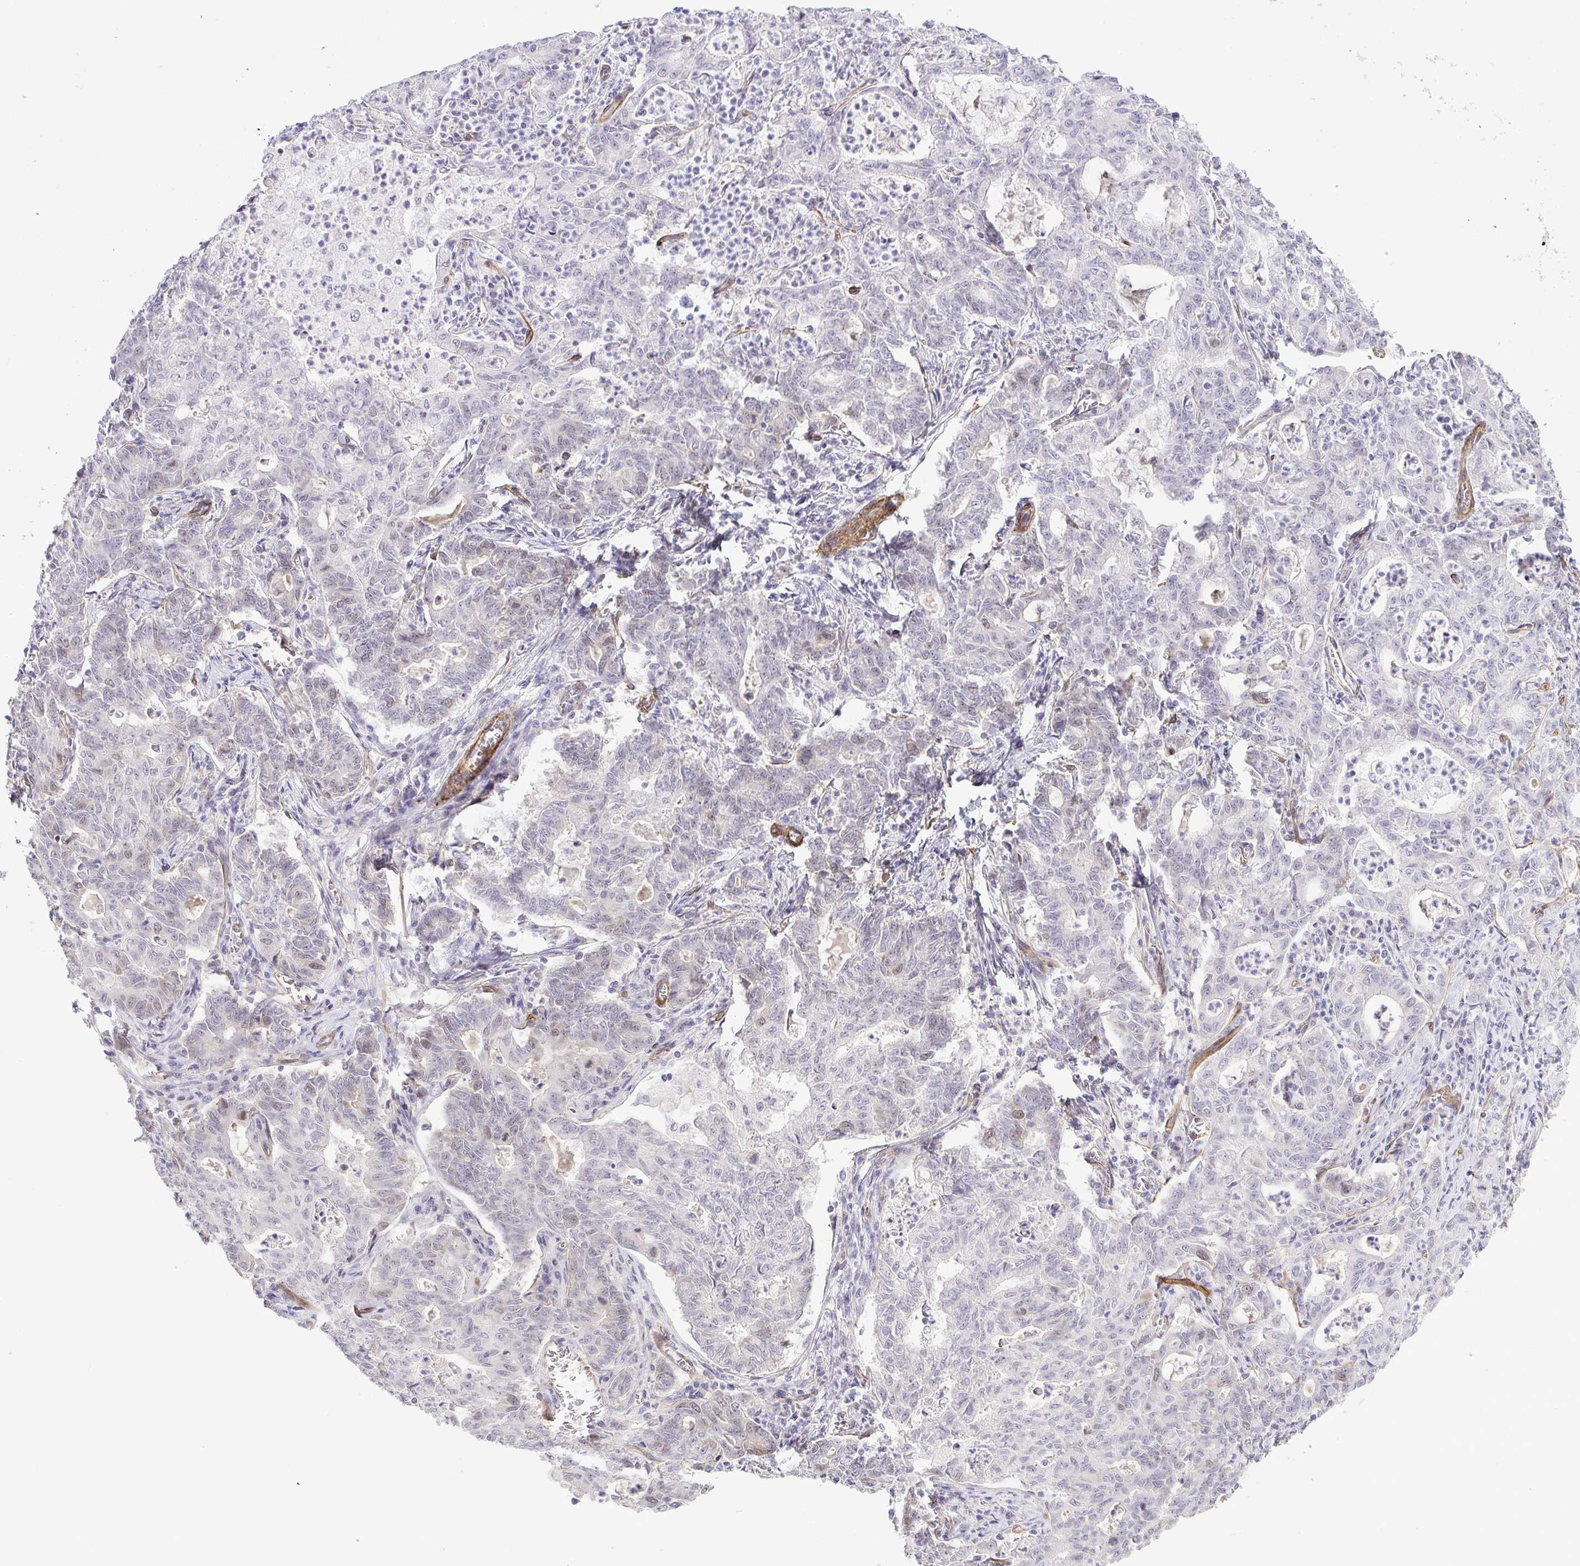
{"staining": {"intensity": "negative", "quantity": "none", "location": "none"}, "tissue": "stomach cancer", "cell_type": "Tumor cells", "image_type": "cancer", "snomed": [{"axis": "morphology", "description": "Adenocarcinoma, NOS"}, {"axis": "topography", "description": "Stomach, upper"}], "caption": "The immunohistochemistry (IHC) micrograph has no significant positivity in tumor cells of stomach cancer (adenocarcinoma) tissue. Nuclei are stained in blue.", "gene": "UBE2S", "patient": {"sex": "female", "age": 79}}